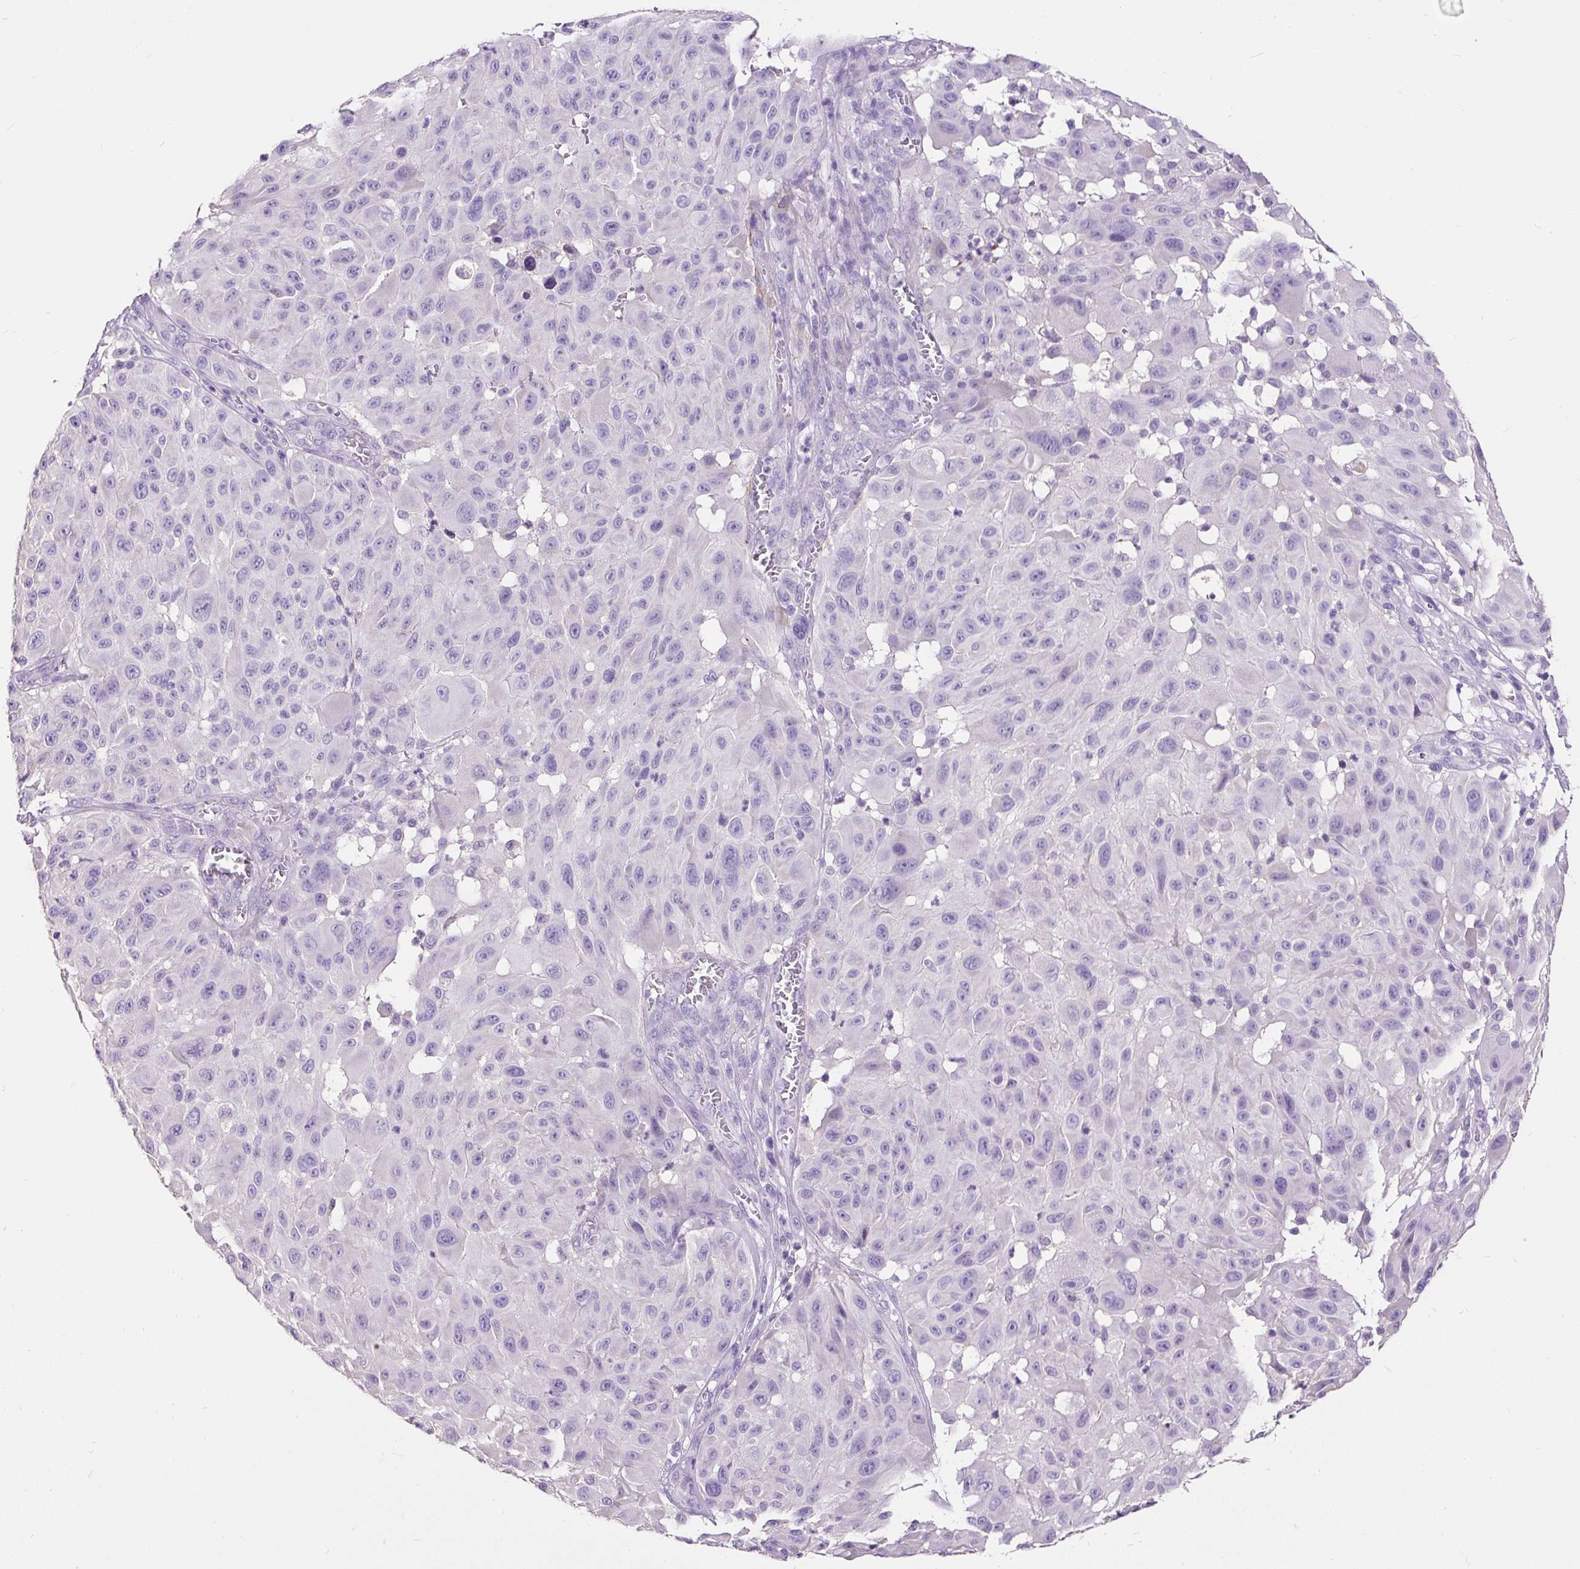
{"staining": {"intensity": "negative", "quantity": "none", "location": "none"}, "tissue": "melanoma", "cell_type": "Tumor cells", "image_type": "cancer", "snomed": [{"axis": "morphology", "description": "Malignant melanoma, NOS"}, {"axis": "topography", "description": "Skin"}], "caption": "Melanoma stained for a protein using IHC displays no expression tumor cells.", "gene": "GBX1", "patient": {"sex": "male", "age": 83}}